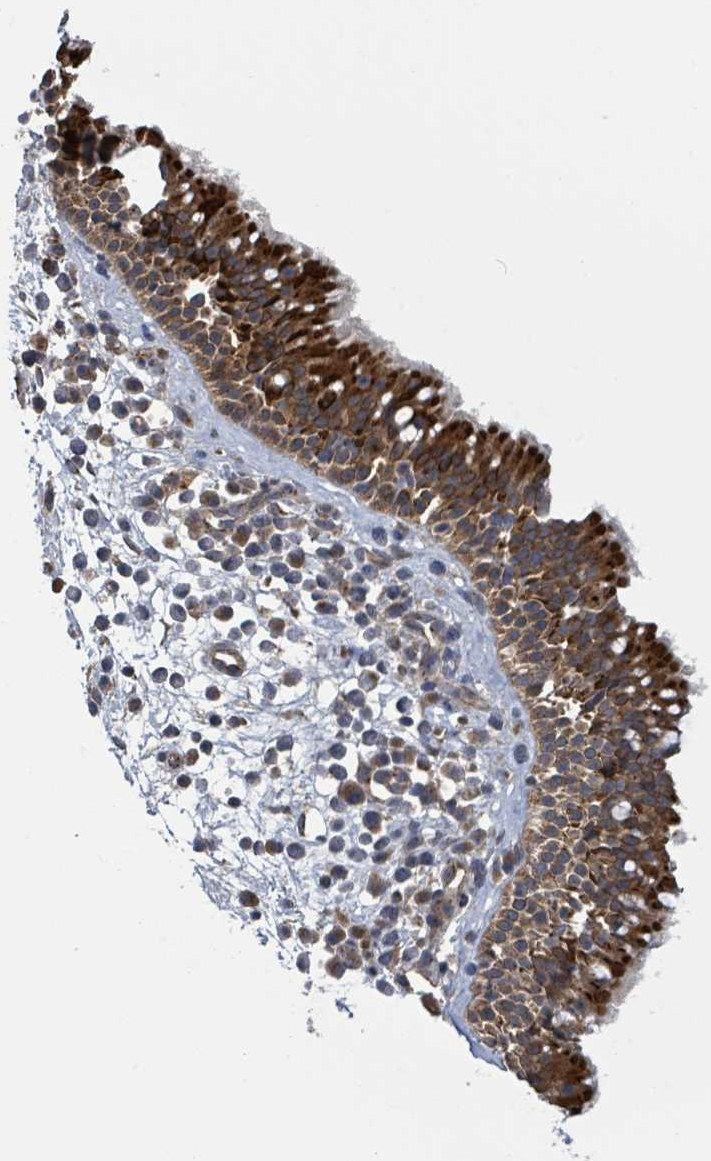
{"staining": {"intensity": "strong", "quantity": ">75%", "location": "cytoplasmic/membranous"}, "tissue": "nasopharynx", "cell_type": "Respiratory epithelial cells", "image_type": "normal", "snomed": [{"axis": "morphology", "description": "Normal tissue, NOS"}, {"axis": "morphology", "description": "Inflammation, NOS"}, {"axis": "morphology", "description": "Malignant melanoma, Metastatic site"}, {"axis": "topography", "description": "Nasopharynx"}], "caption": "Respiratory epithelial cells show high levels of strong cytoplasmic/membranous expression in approximately >75% of cells in normal human nasopharynx. The protein of interest is shown in brown color, while the nuclei are stained blue.", "gene": "CCDC121", "patient": {"sex": "male", "age": 70}}